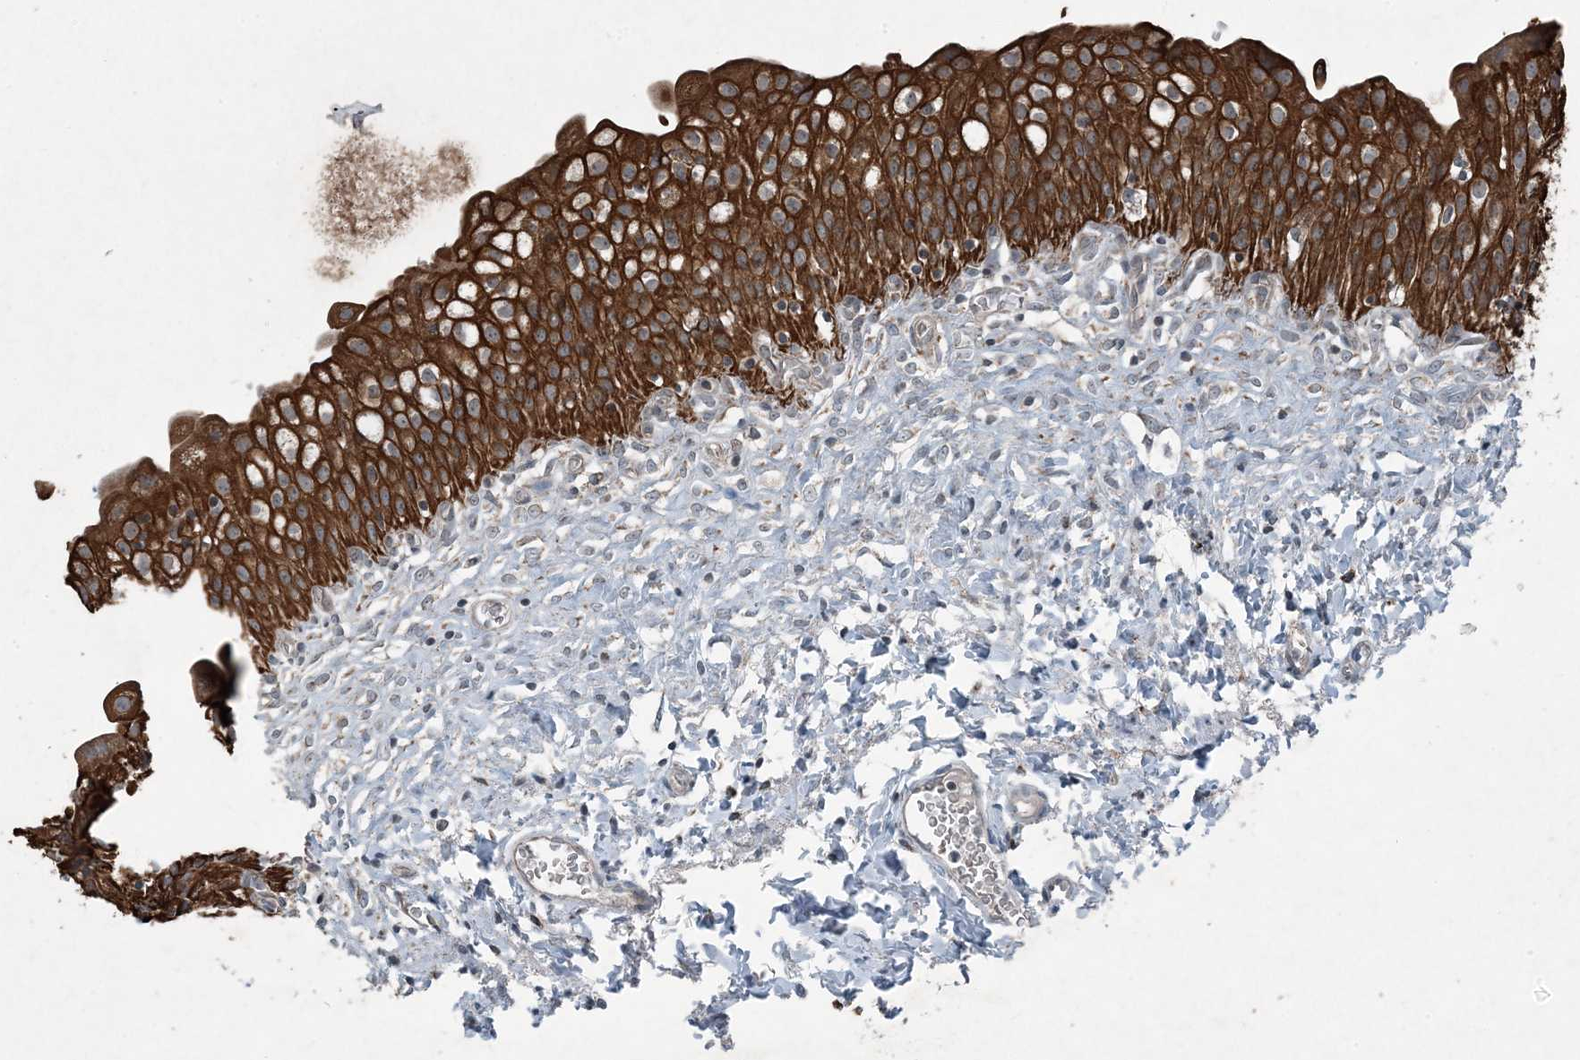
{"staining": {"intensity": "strong", "quantity": ">75%", "location": "cytoplasmic/membranous"}, "tissue": "urinary bladder", "cell_type": "Urothelial cells", "image_type": "normal", "snomed": [{"axis": "morphology", "description": "Normal tissue, NOS"}, {"axis": "topography", "description": "Urinary bladder"}], "caption": "Immunohistochemistry (IHC) staining of normal urinary bladder, which shows high levels of strong cytoplasmic/membranous staining in about >75% of urothelial cells indicating strong cytoplasmic/membranous protein staining. The staining was performed using DAB (3,3'-diaminobenzidine) (brown) for protein detection and nuclei were counterstained in hematoxylin (blue).", "gene": "PC", "patient": {"sex": "male", "age": 55}}